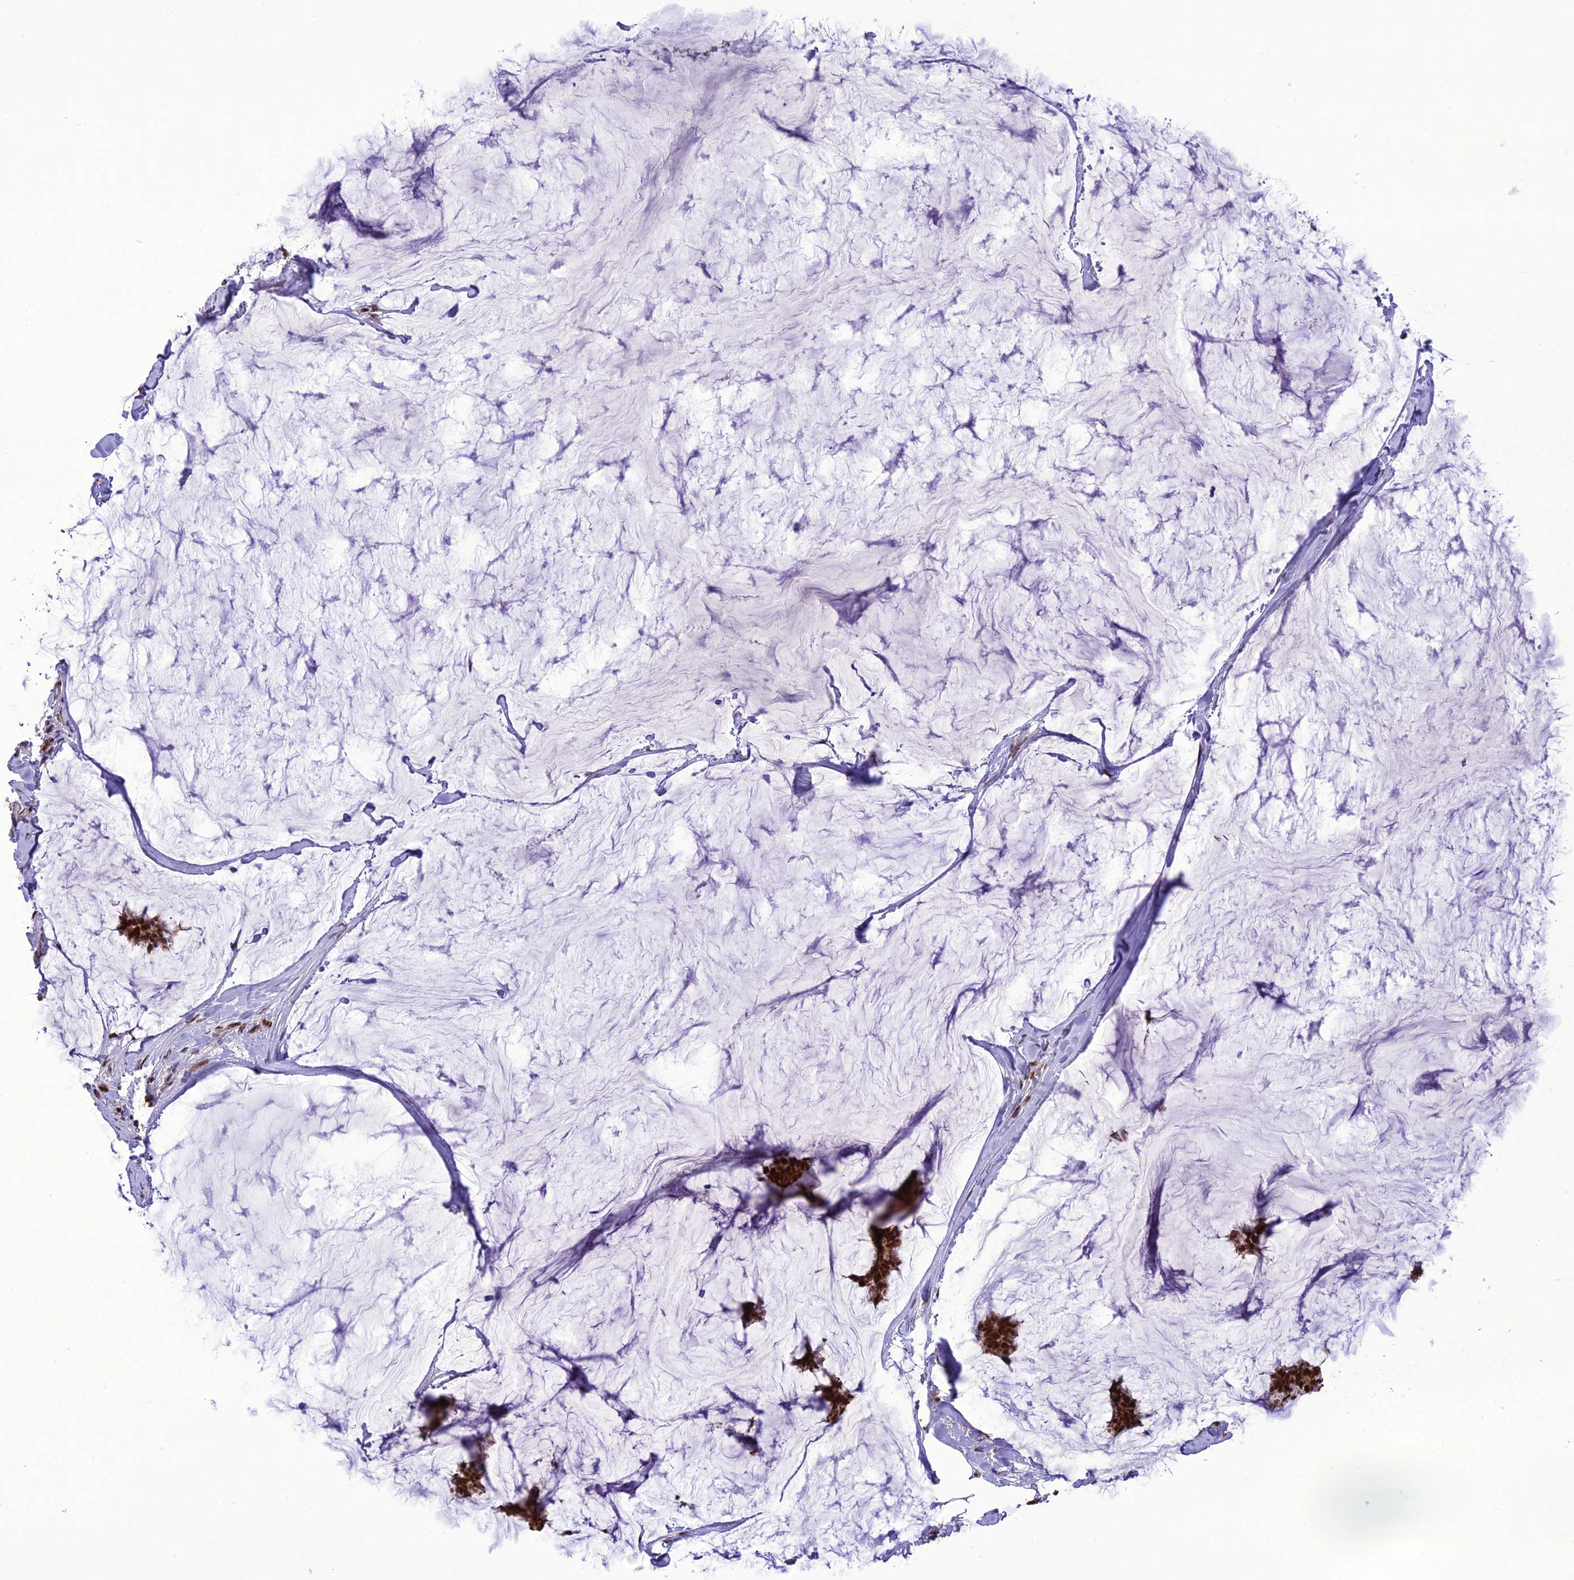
{"staining": {"intensity": "strong", "quantity": ">75%", "location": "nuclear"}, "tissue": "breast cancer", "cell_type": "Tumor cells", "image_type": "cancer", "snomed": [{"axis": "morphology", "description": "Duct carcinoma"}, {"axis": "topography", "description": "Breast"}], "caption": "Immunohistochemistry (IHC) of breast cancer shows high levels of strong nuclear positivity in about >75% of tumor cells.", "gene": "DDX1", "patient": {"sex": "female", "age": 93}}